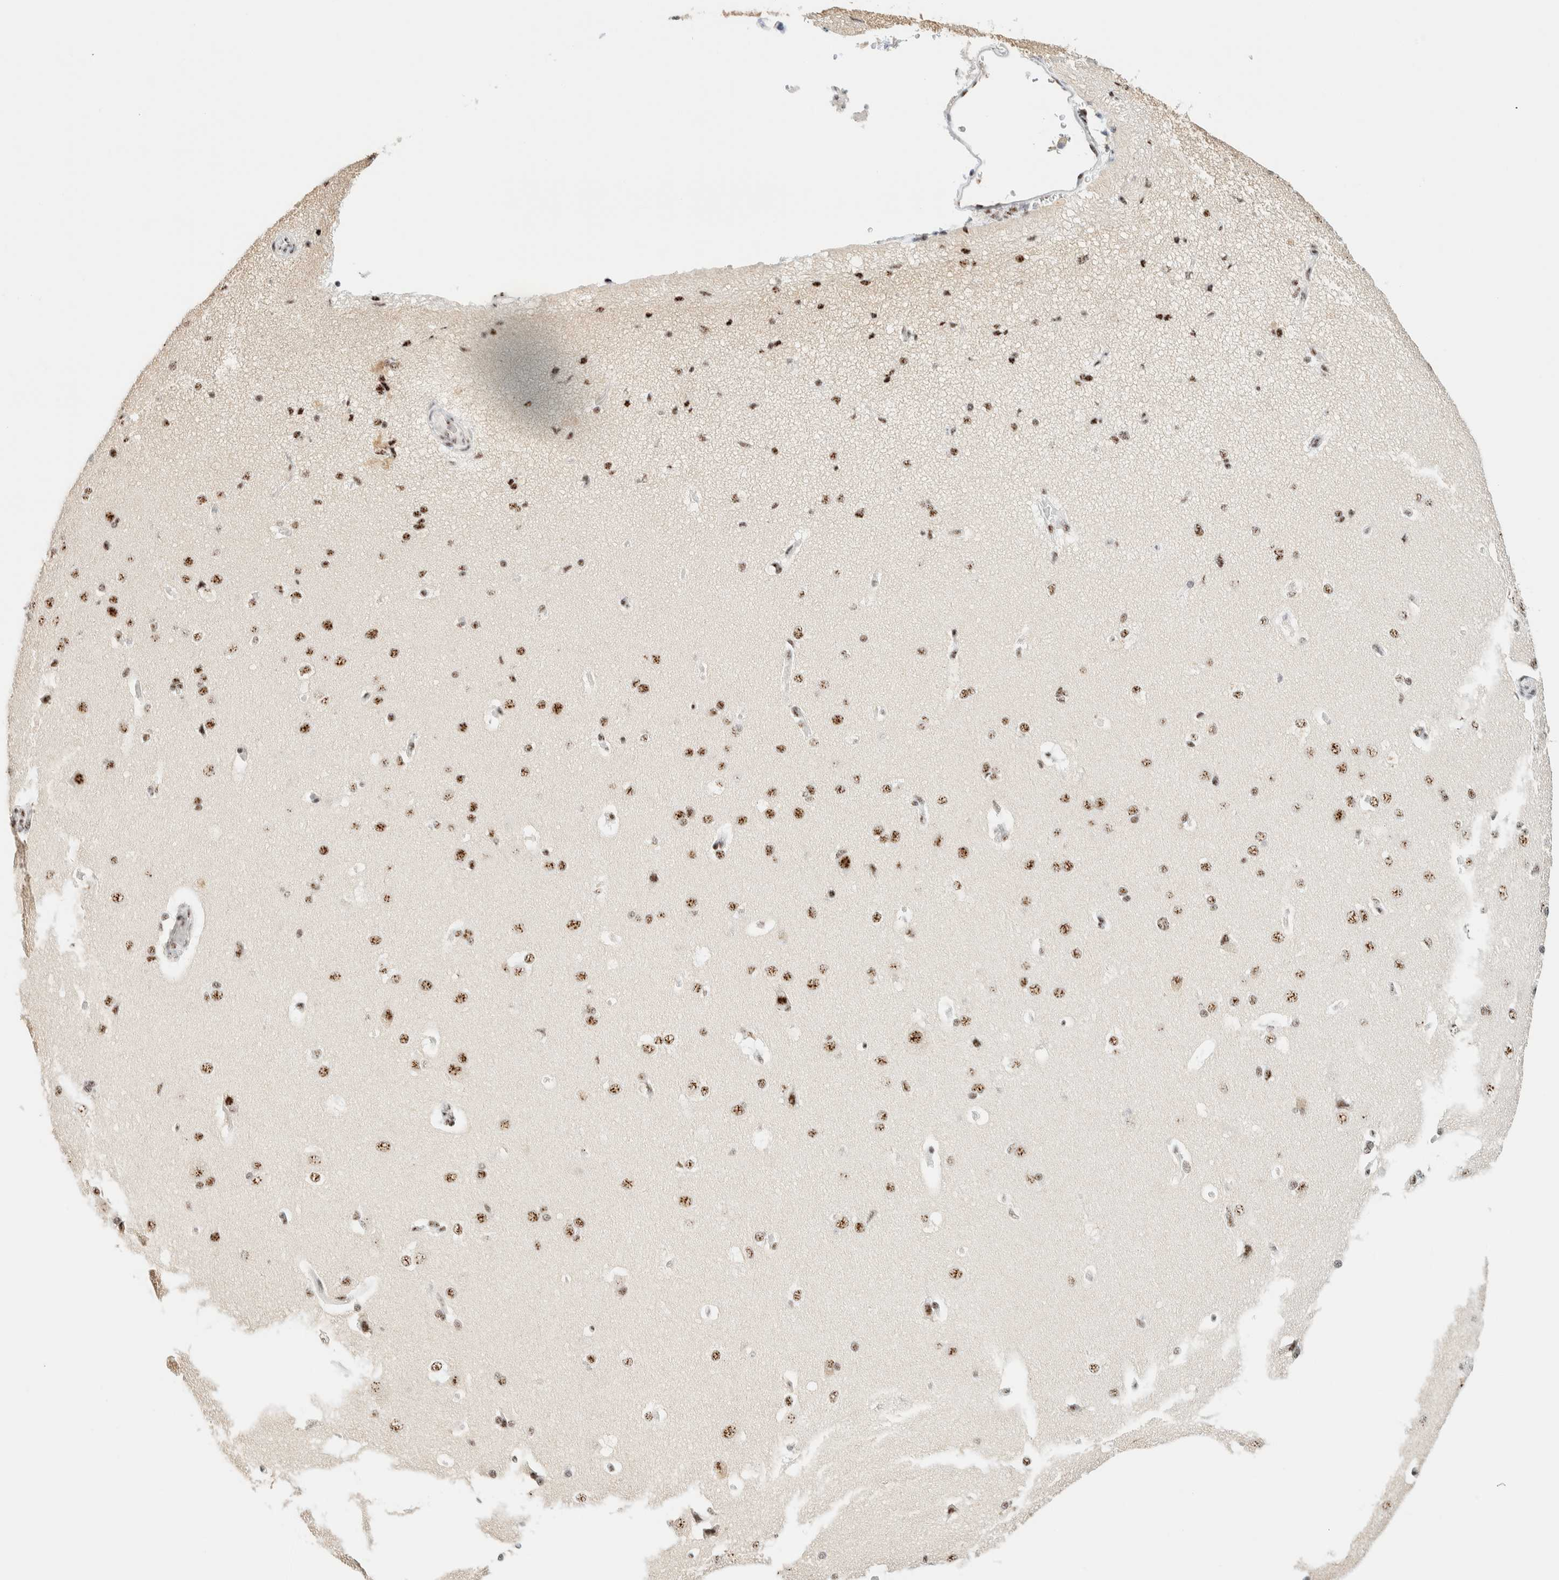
{"staining": {"intensity": "moderate", "quantity": ">75%", "location": "nuclear"}, "tissue": "cerebral cortex", "cell_type": "Endothelial cells", "image_type": "normal", "snomed": [{"axis": "morphology", "description": "Normal tissue, NOS"}, {"axis": "topography", "description": "Cerebral cortex"}], "caption": "Immunohistochemistry photomicrograph of normal cerebral cortex: human cerebral cortex stained using immunohistochemistry (IHC) exhibits medium levels of moderate protein expression localized specifically in the nuclear of endothelial cells, appearing as a nuclear brown color.", "gene": "SON", "patient": {"sex": "male", "age": 62}}